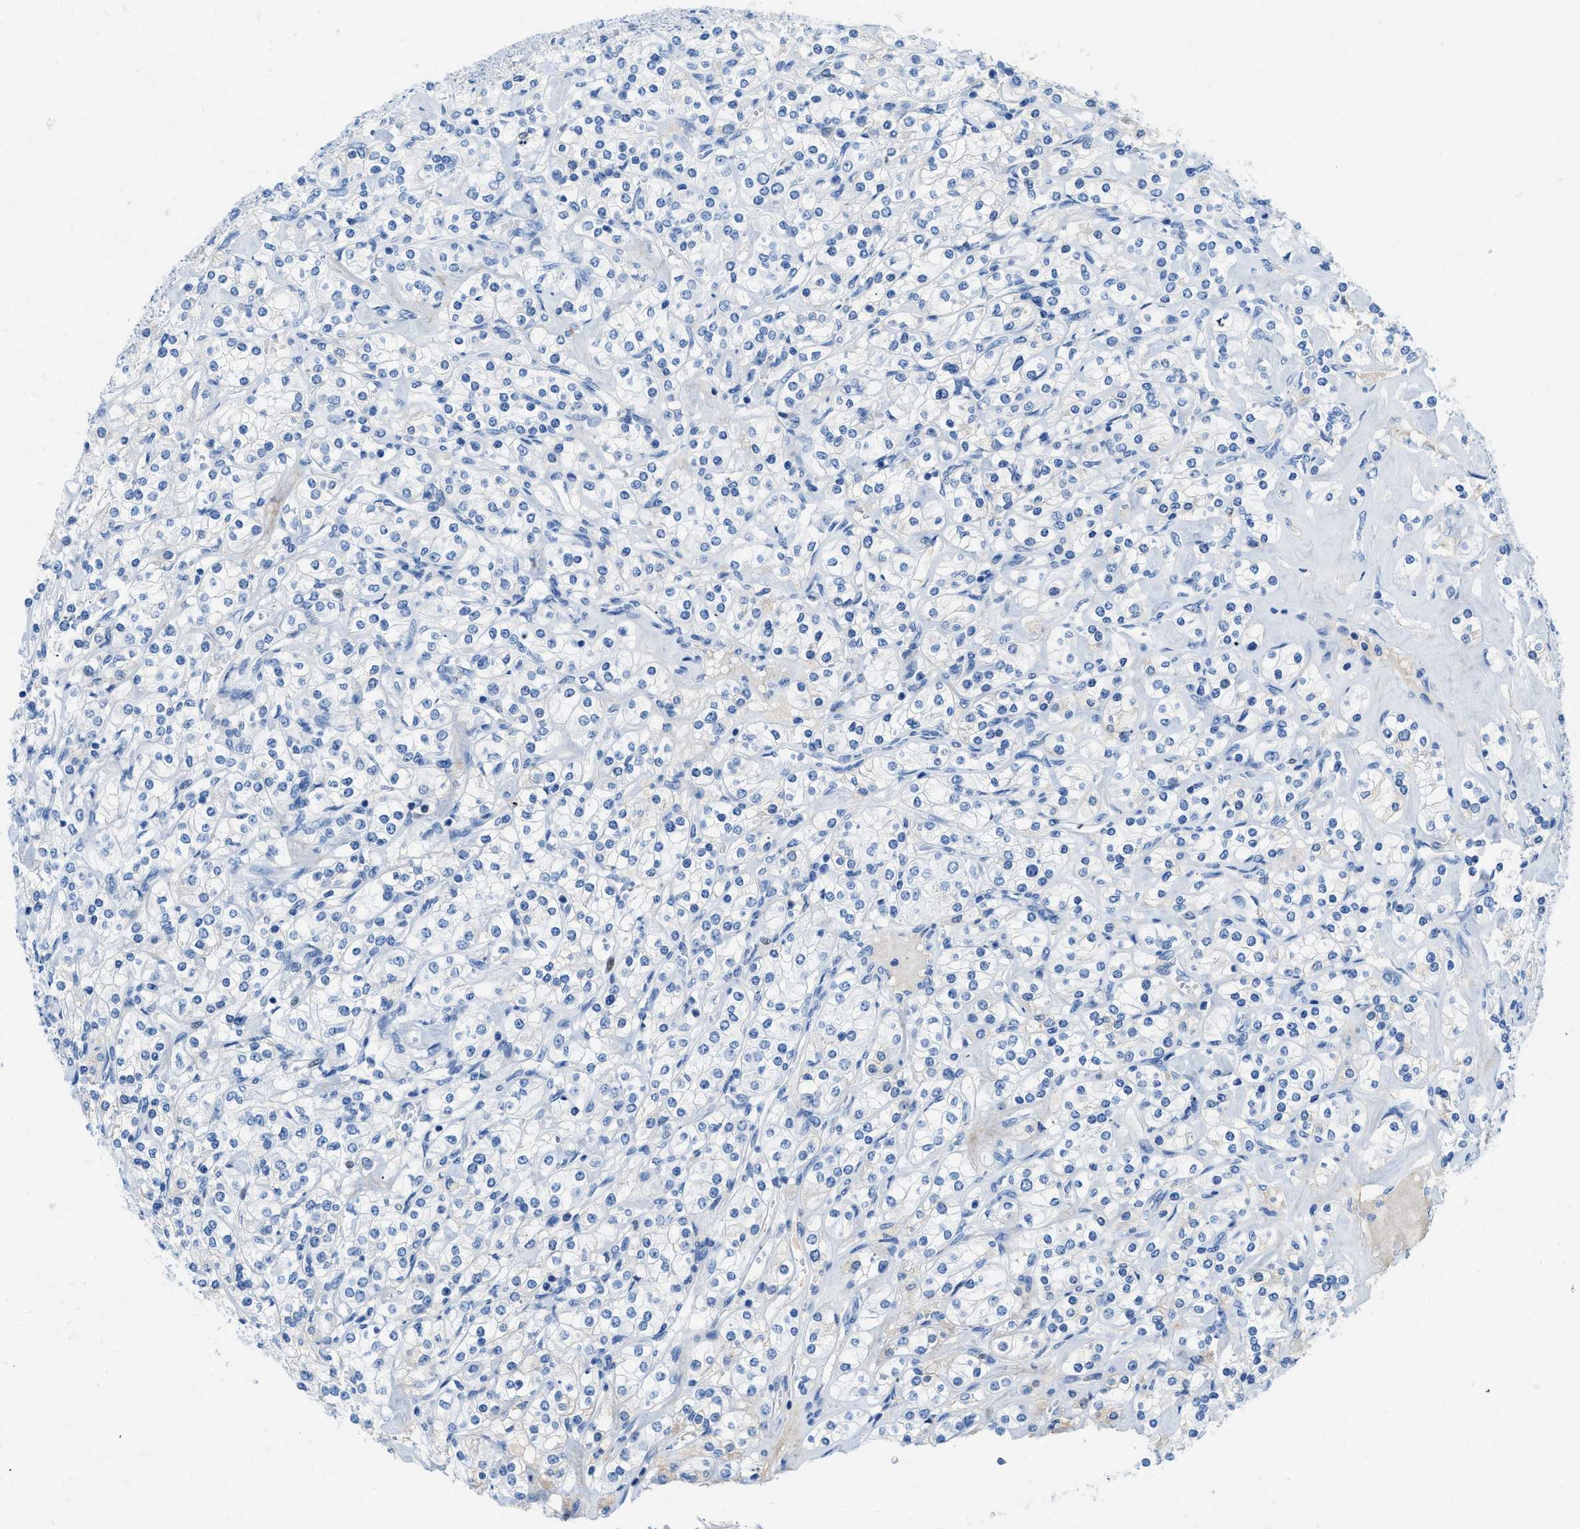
{"staining": {"intensity": "negative", "quantity": "none", "location": "none"}, "tissue": "renal cancer", "cell_type": "Tumor cells", "image_type": "cancer", "snomed": [{"axis": "morphology", "description": "Adenocarcinoma, NOS"}, {"axis": "topography", "description": "Kidney"}], "caption": "Renal cancer stained for a protein using IHC shows no positivity tumor cells.", "gene": "COL3A1", "patient": {"sex": "male", "age": 77}}